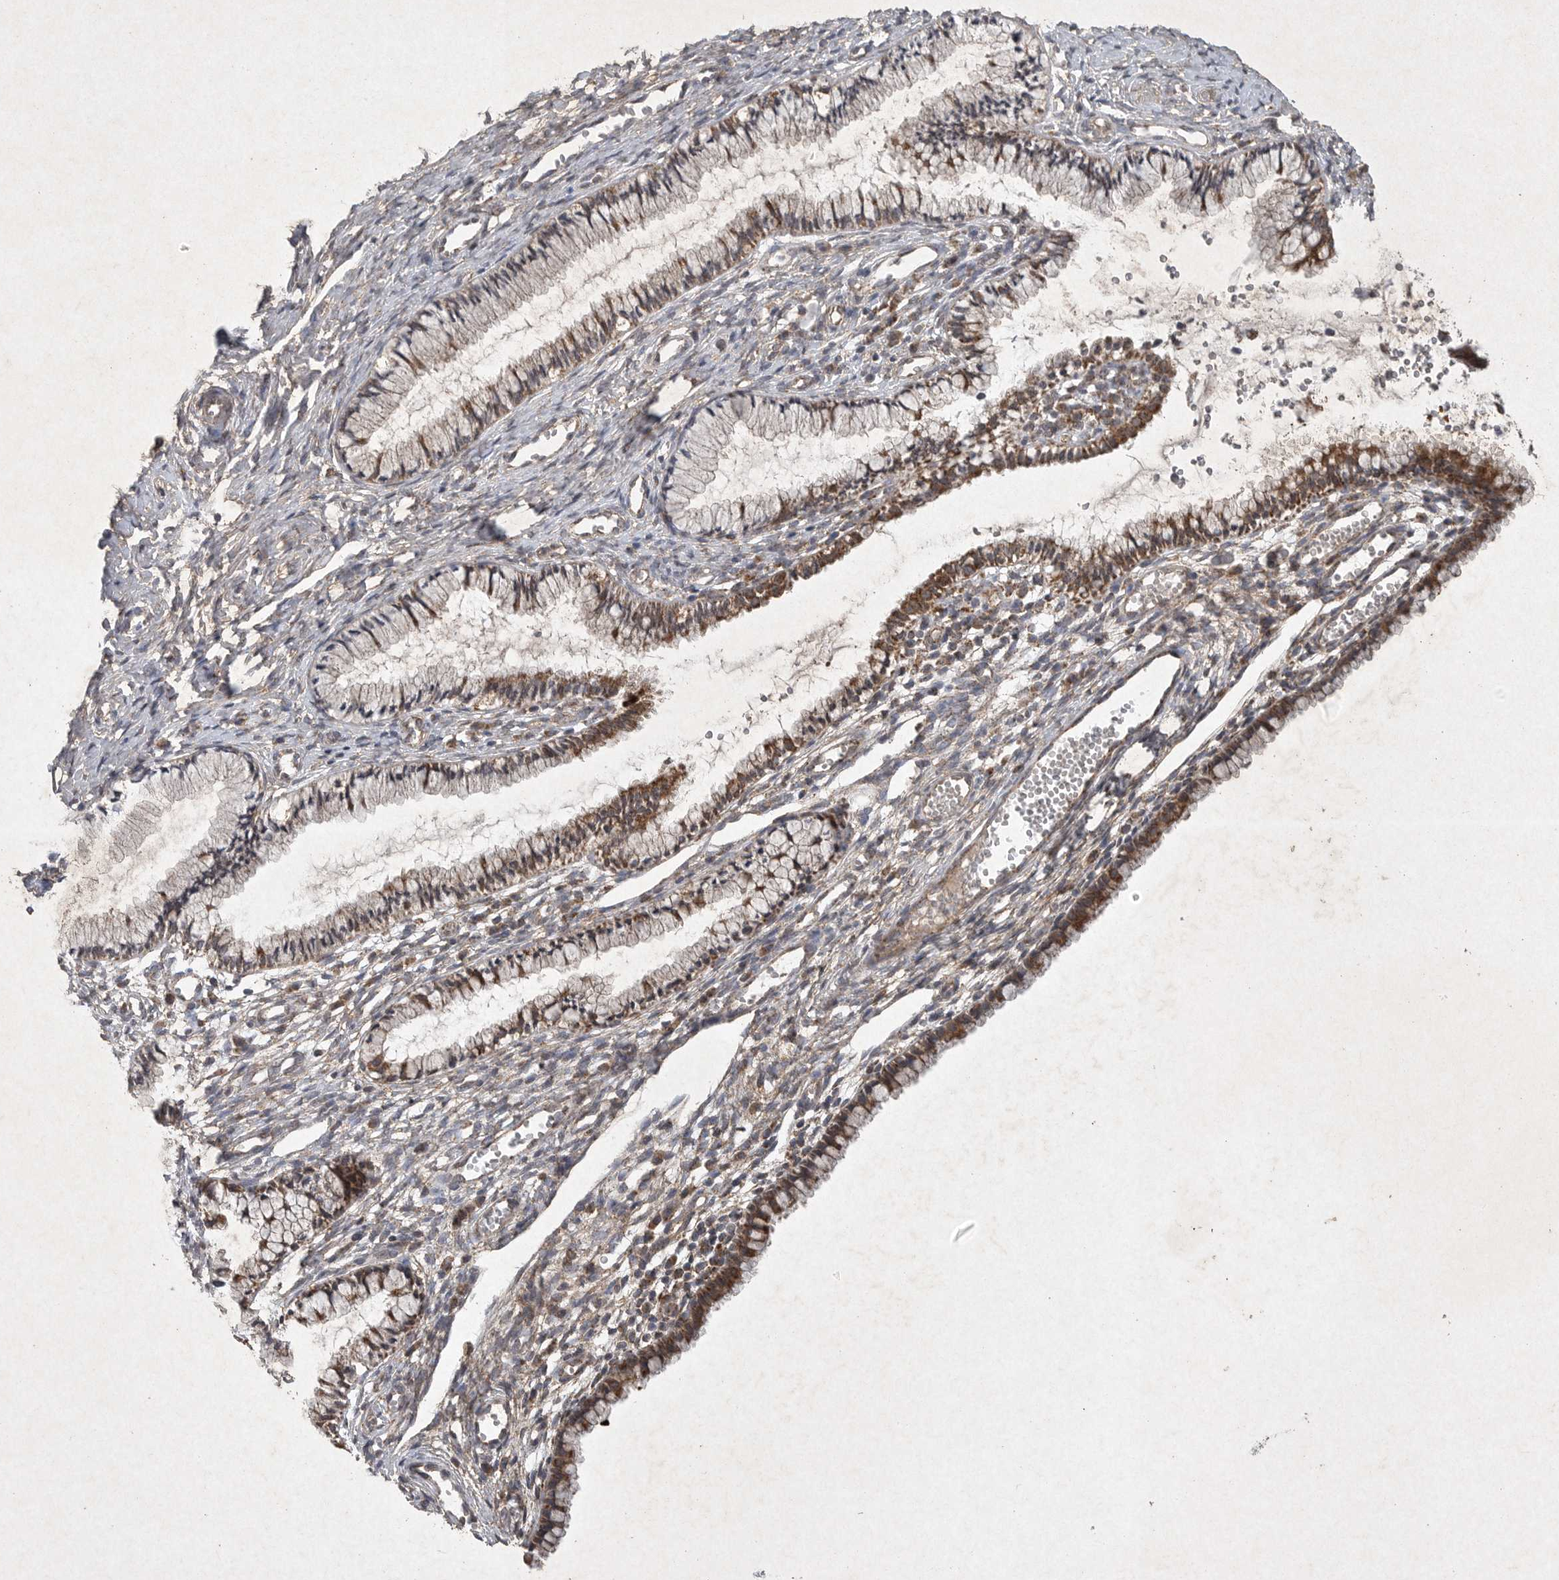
{"staining": {"intensity": "strong", "quantity": "25%-75%", "location": "cytoplasmic/membranous"}, "tissue": "cervix", "cell_type": "Glandular cells", "image_type": "normal", "snomed": [{"axis": "morphology", "description": "Normal tissue, NOS"}, {"axis": "topography", "description": "Cervix"}], "caption": "Glandular cells demonstrate strong cytoplasmic/membranous positivity in approximately 25%-75% of cells in normal cervix.", "gene": "DDR1", "patient": {"sex": "female", "age": 27}}